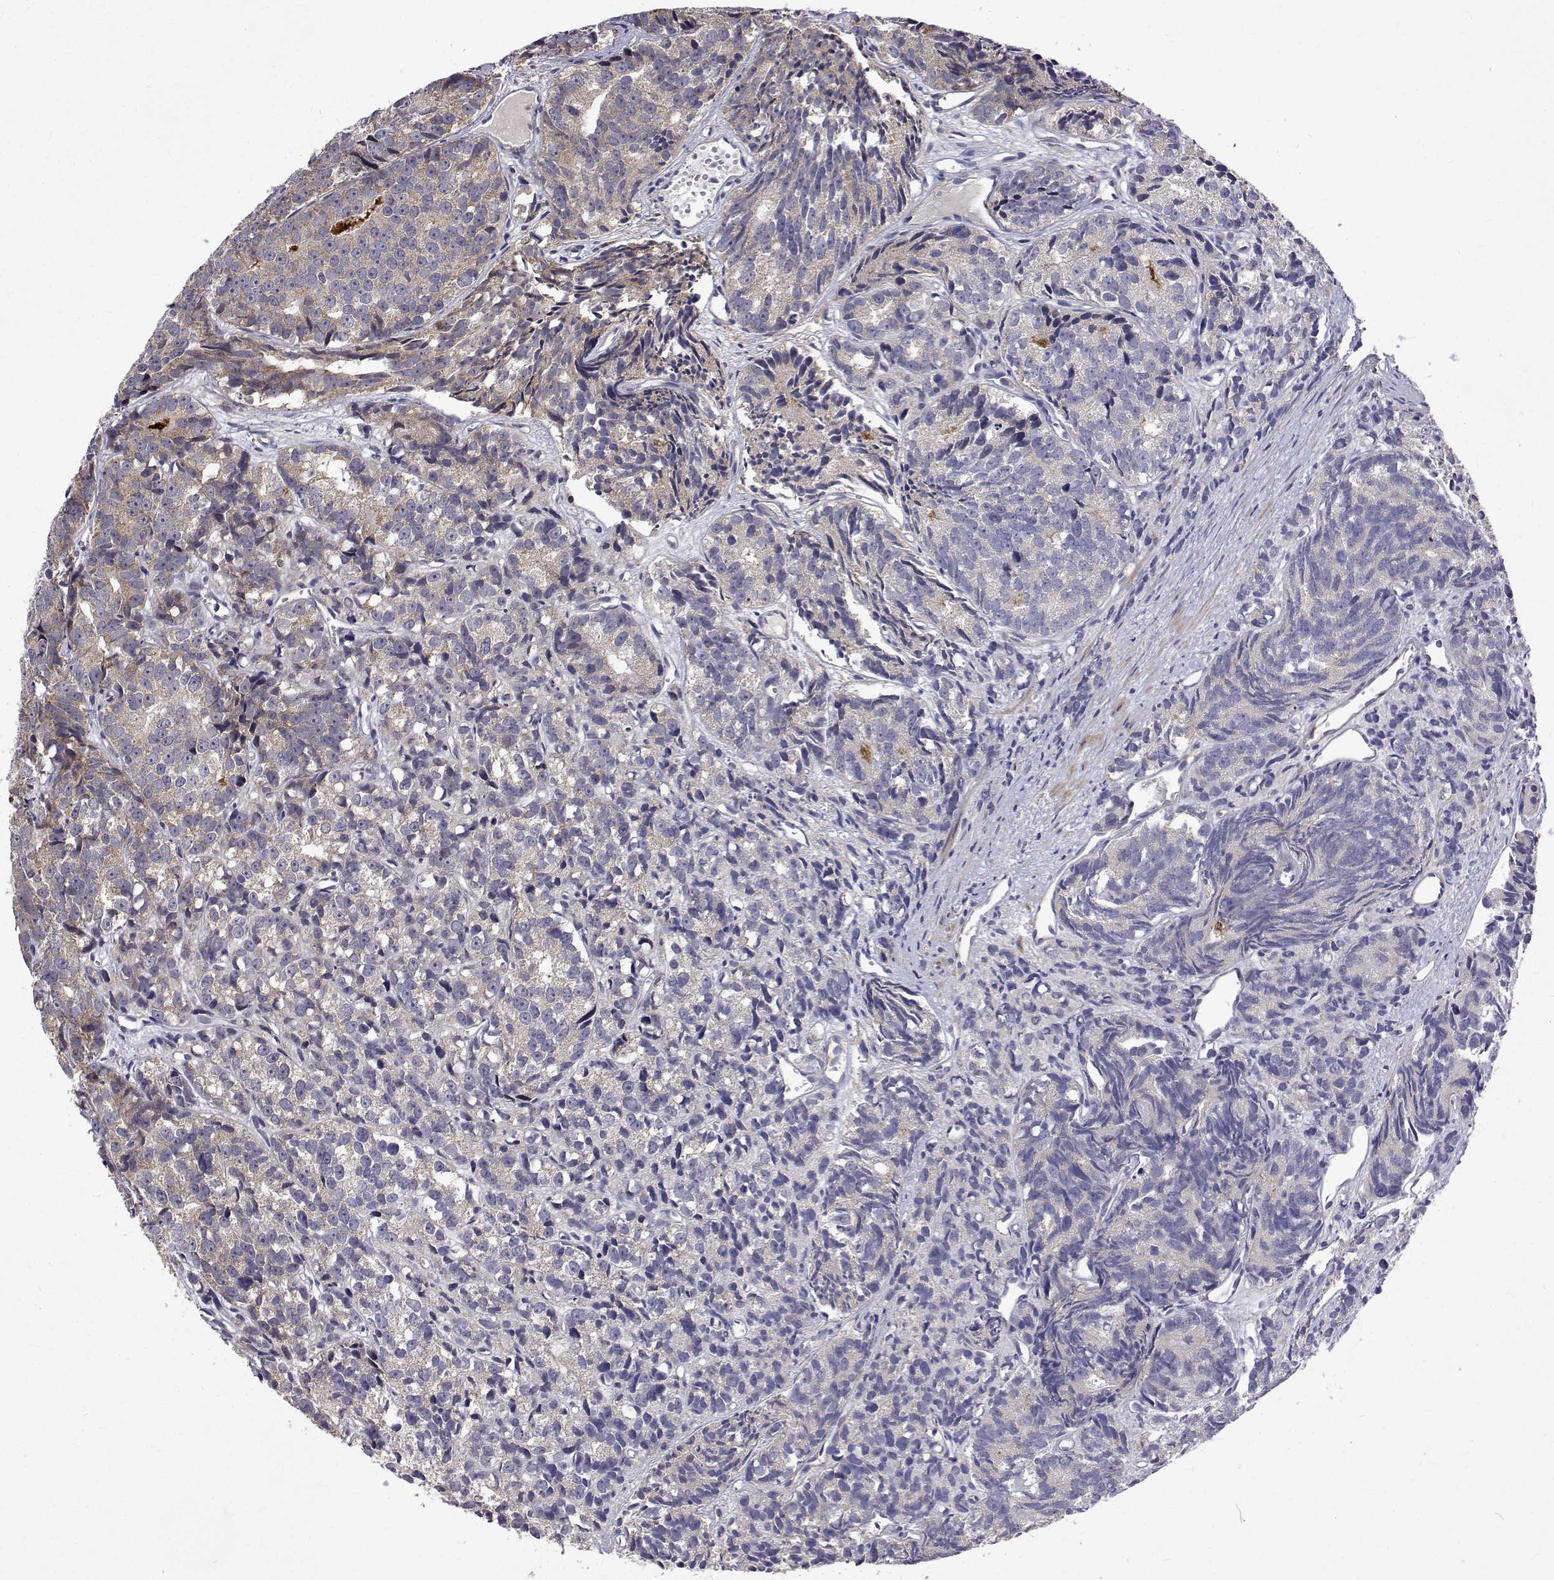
{"staining": {"intensity": "moderate", "quantity": "<25%", "location": "cytoplasmic/membranous"}, "tissue": "prostate cancer", "cell_type": "Tumor cells", "image_type": "cancer", "snomed": [{"axis": "morphology", "description": "Adenocarcinoma, High grade"}, {"axis": "topography", "description": "Prostate"}], "caption": "DAB (3,3'-diaminobenzidine) immunohistochemical staining of human prostate high-grade adenocarcinoma shows moderate cytoplasmic/membranous protein staining in about <25% of tumor cells.", "gene": "ALKBH8", "patient": {"sex": "male", "age": 77}}